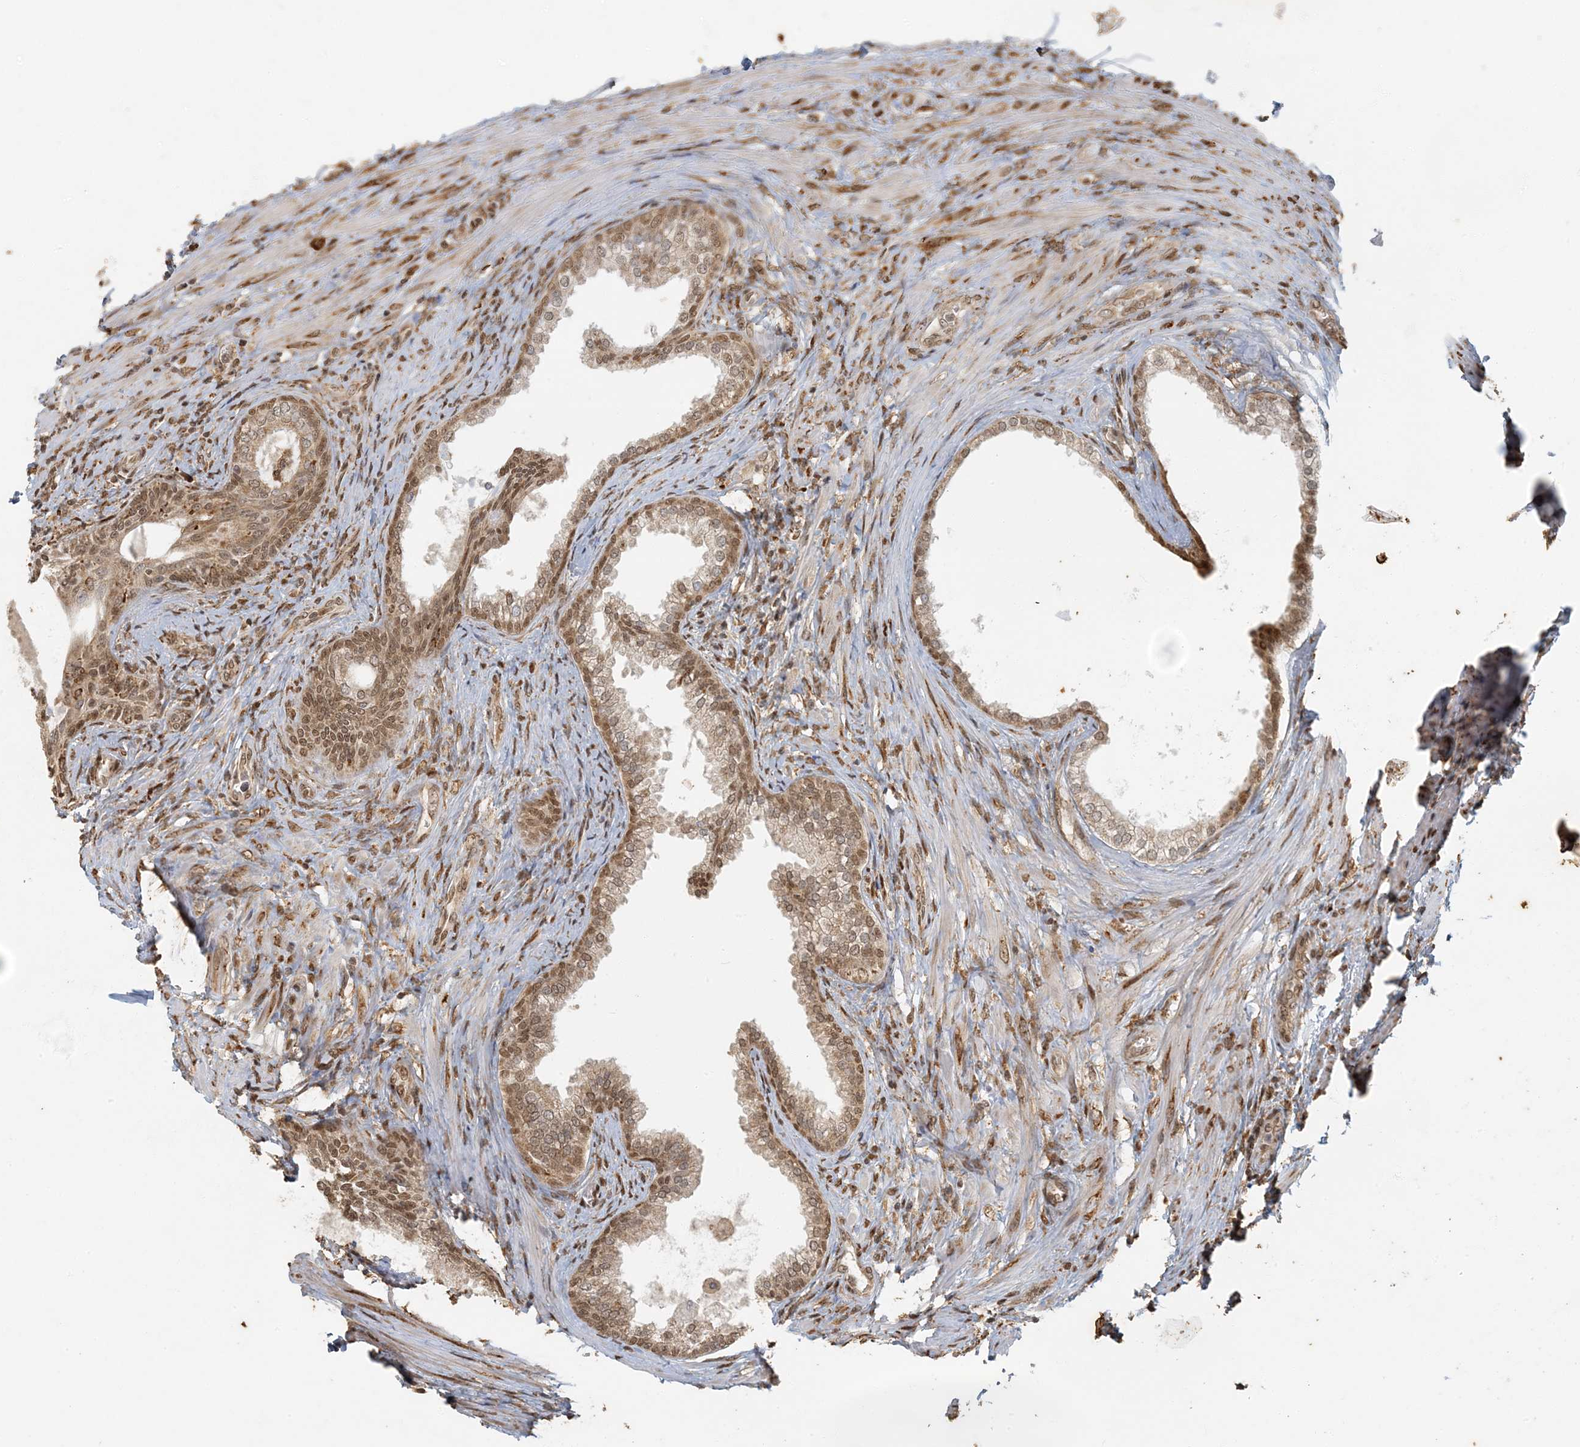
{"staining": {"intensity": "strong", "quantity": ">75%", "location": "cytoplasmic/membranous,nuclear"}, "tissue": "prostate", "cell_type": "Glandular cells", "image_type": "normal", "snomed": [{"axis": "morphology", "description": "Normal tissue, NOS"}, {"axis": "topography", "description": "Prostate"}], "caption": "Immunohistochemistry (IHC) (DAB (3,3'-diaminobenzidine)) staining of unremarkable prostate demonstrates strong cytoplasmic/membranous,nuclear protein expression in about >75% of glandular cells. The protein is stained brown, and the nuclei are stained in blue (DAB IHC with brightfield microscopy, high magnification).", "gene": "AK9", "patient": {"sex": "male", "age": 76}}